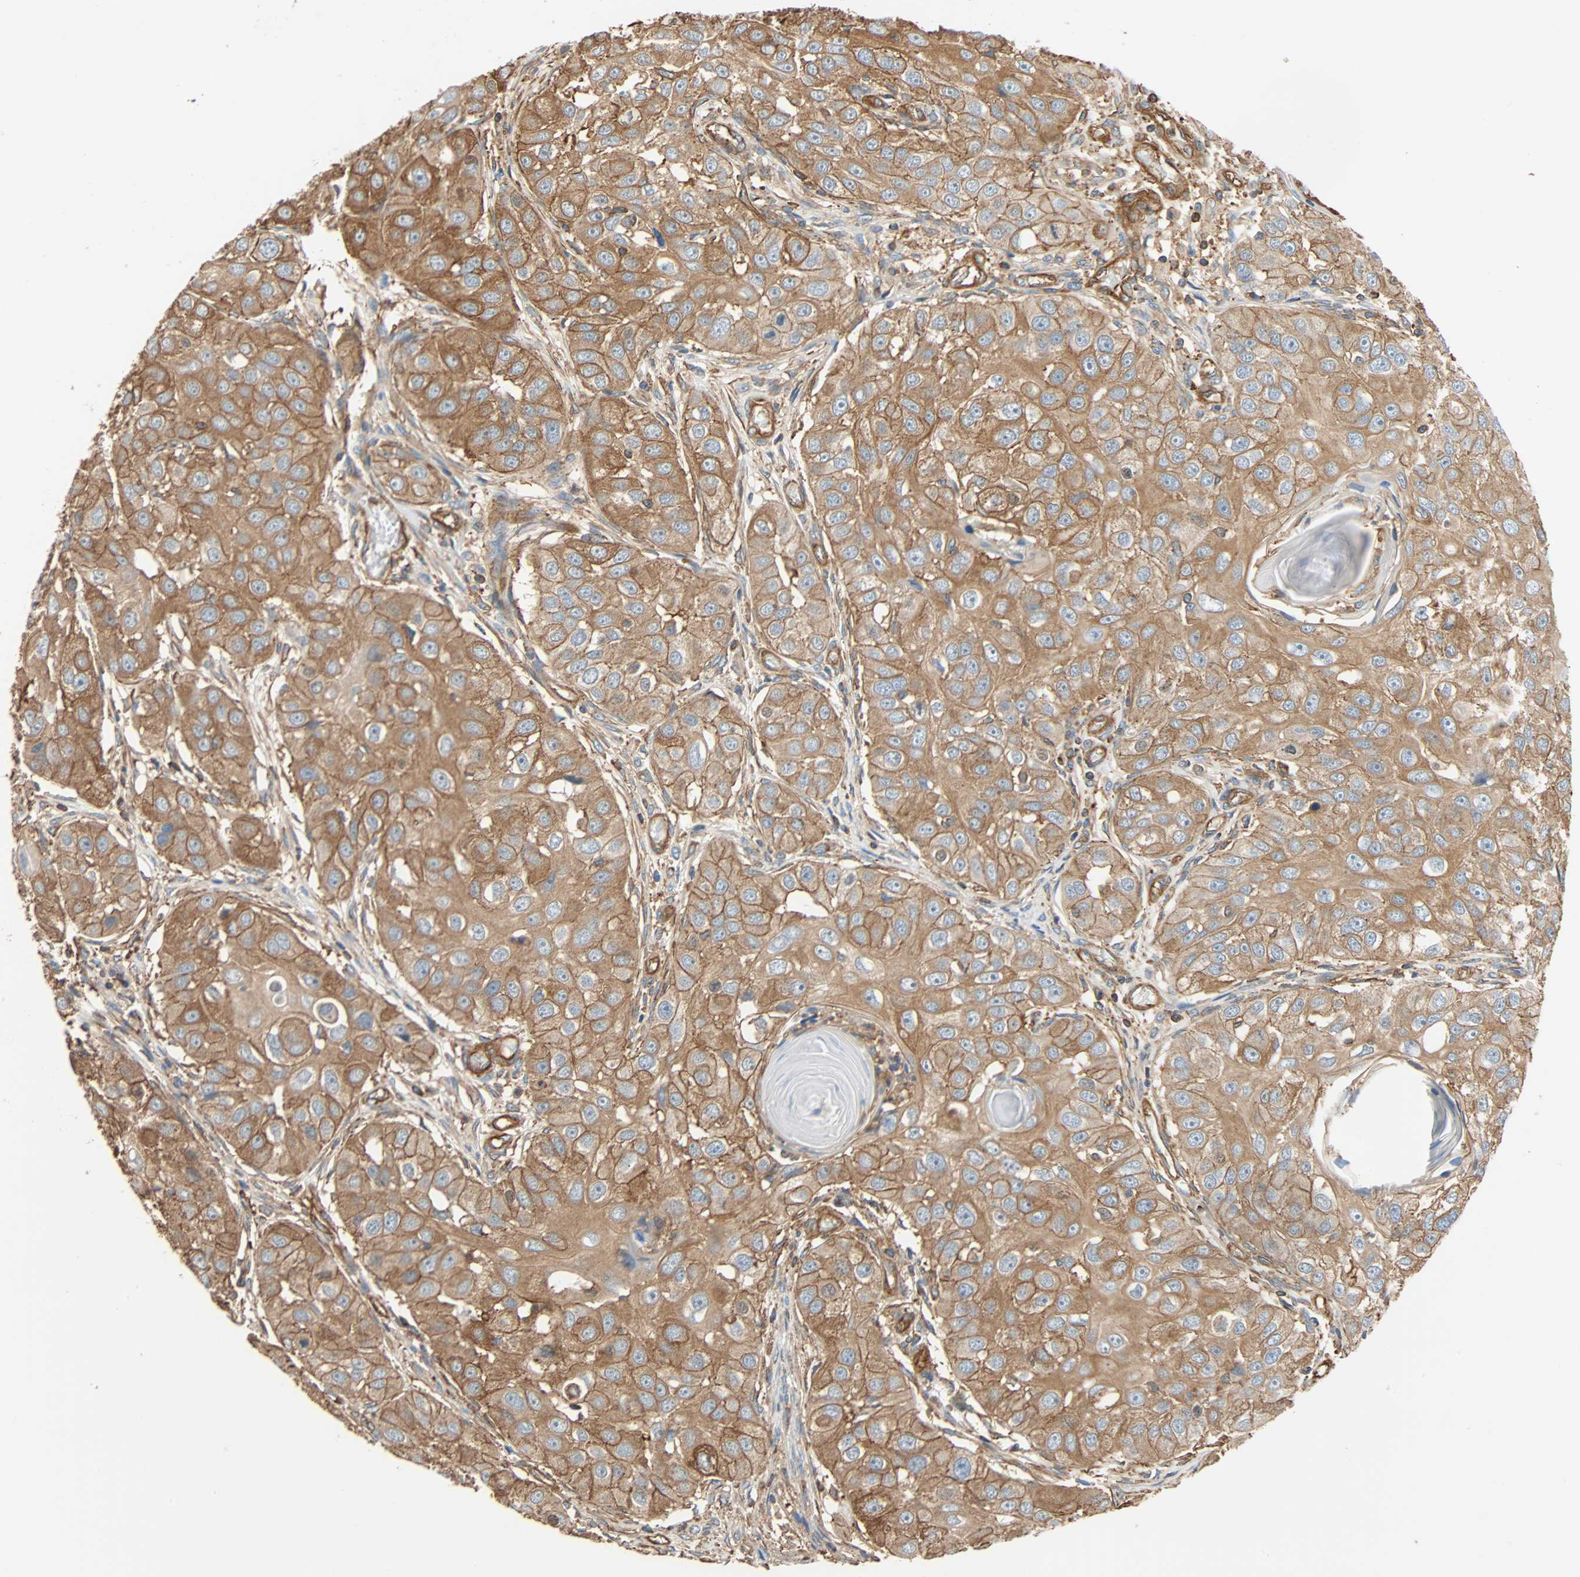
{"staining": {"intensity": "moderate", "quantity": ">75%", "location": "cytoplasmic/membranous"}, "tissue": "head and neck cancer", "cell_type": "Tumor cells", "image_type": "cancer", "snomed": [{"axis": "morphology", "description": "Normal tissue, NOS"}, {"axis": "morphology", "description": "Squamous cell carcinoma, NOS"}, {"axis": "topography", "description": "Skeletal muscle"}, {"axis": "topography", "description": "Head-Neck"}], "caption": "IHC micrograph of neoplastic tissue: head and neck cancer stained using immunohistochemistry exhibits medium levels of moderate protein expression localized specifically in the cytoplasmic/membranous of tumor cells, appearing as a cytoplasmic/membranous brown color.", "gene": "GALNT10", "patient": {"sex": "male", "age": 51}}